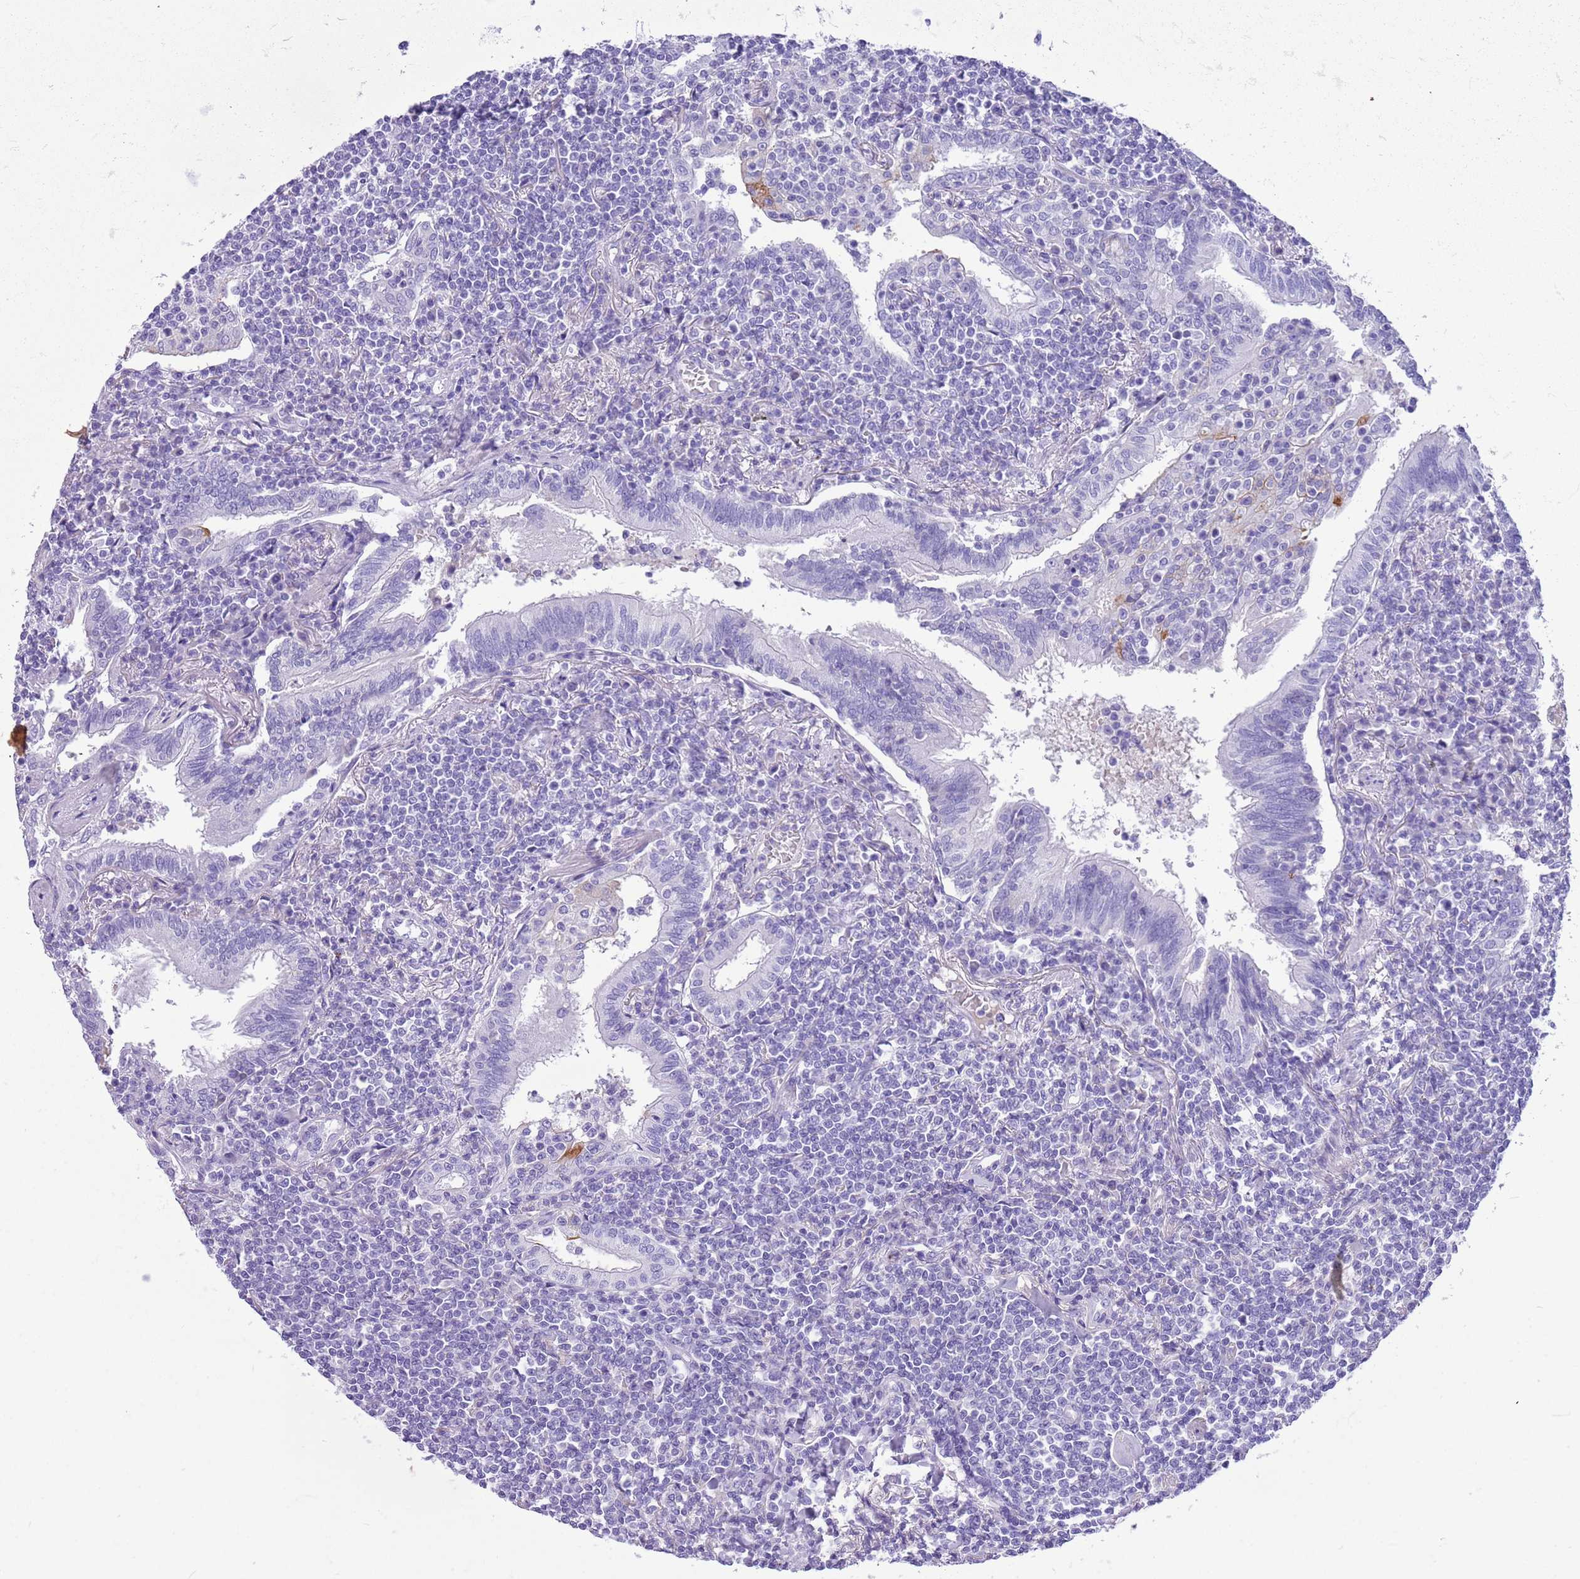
{"staining": {"intensity": "negative", "quantity": "none", "location": "none"}, "tissue": "lymphoma", "cell_type": "Tumor cells", "image_type": "cancer", "snomed": [{"axis": "morphology", "description": "Malignant lymphoma, non-Hodgkin's type, Low grade"}, {"axis": "topography", "description": "Lung"}], "caption": "IHC of human lymphoma shows no staining in tumor cells.", "gene": "TBC1D10B", "patient": {"sex": "female", "age": 71}}